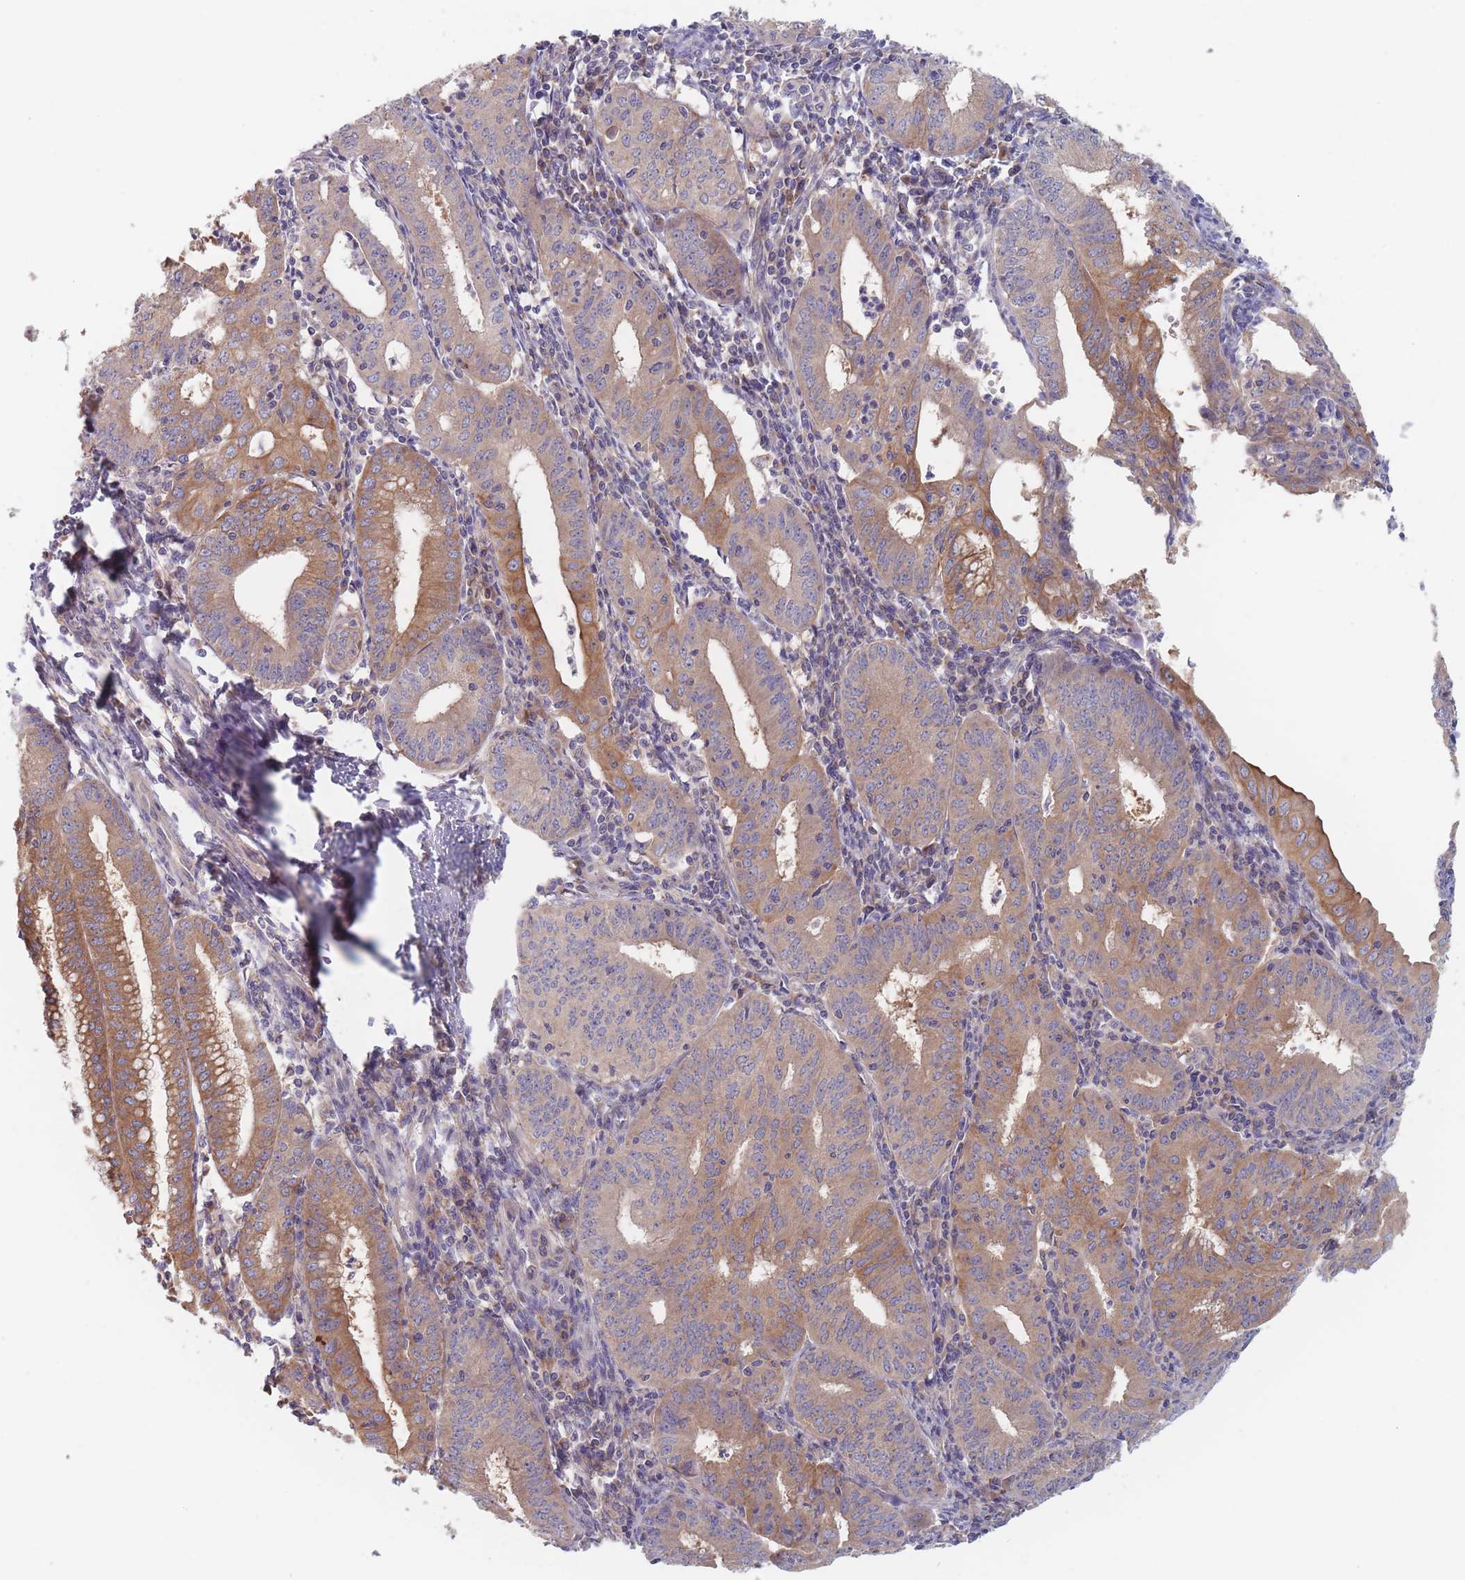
{"staining": {"intensity": "moderate", "quantity": "25%-75%", "location": "cytoplasmic/membranous"}, "tissue": "endometrial cancer", "cell_type": "Tumor cells", "image_type": "cancer", "snomed": [{"axis": "morphology", "description": "Adenocarcinoma, NOS"}, {"axis": "topography", "description": "Endometrium"}], "caption": "Tumor cells show medium levels of moderate cytoplasmic/membranous expression in approximately 25%-75% of cells in endometrial adenocarcinoma.", "gene": "EFCC1", "patient": {"sex": "female", "age": 60}}